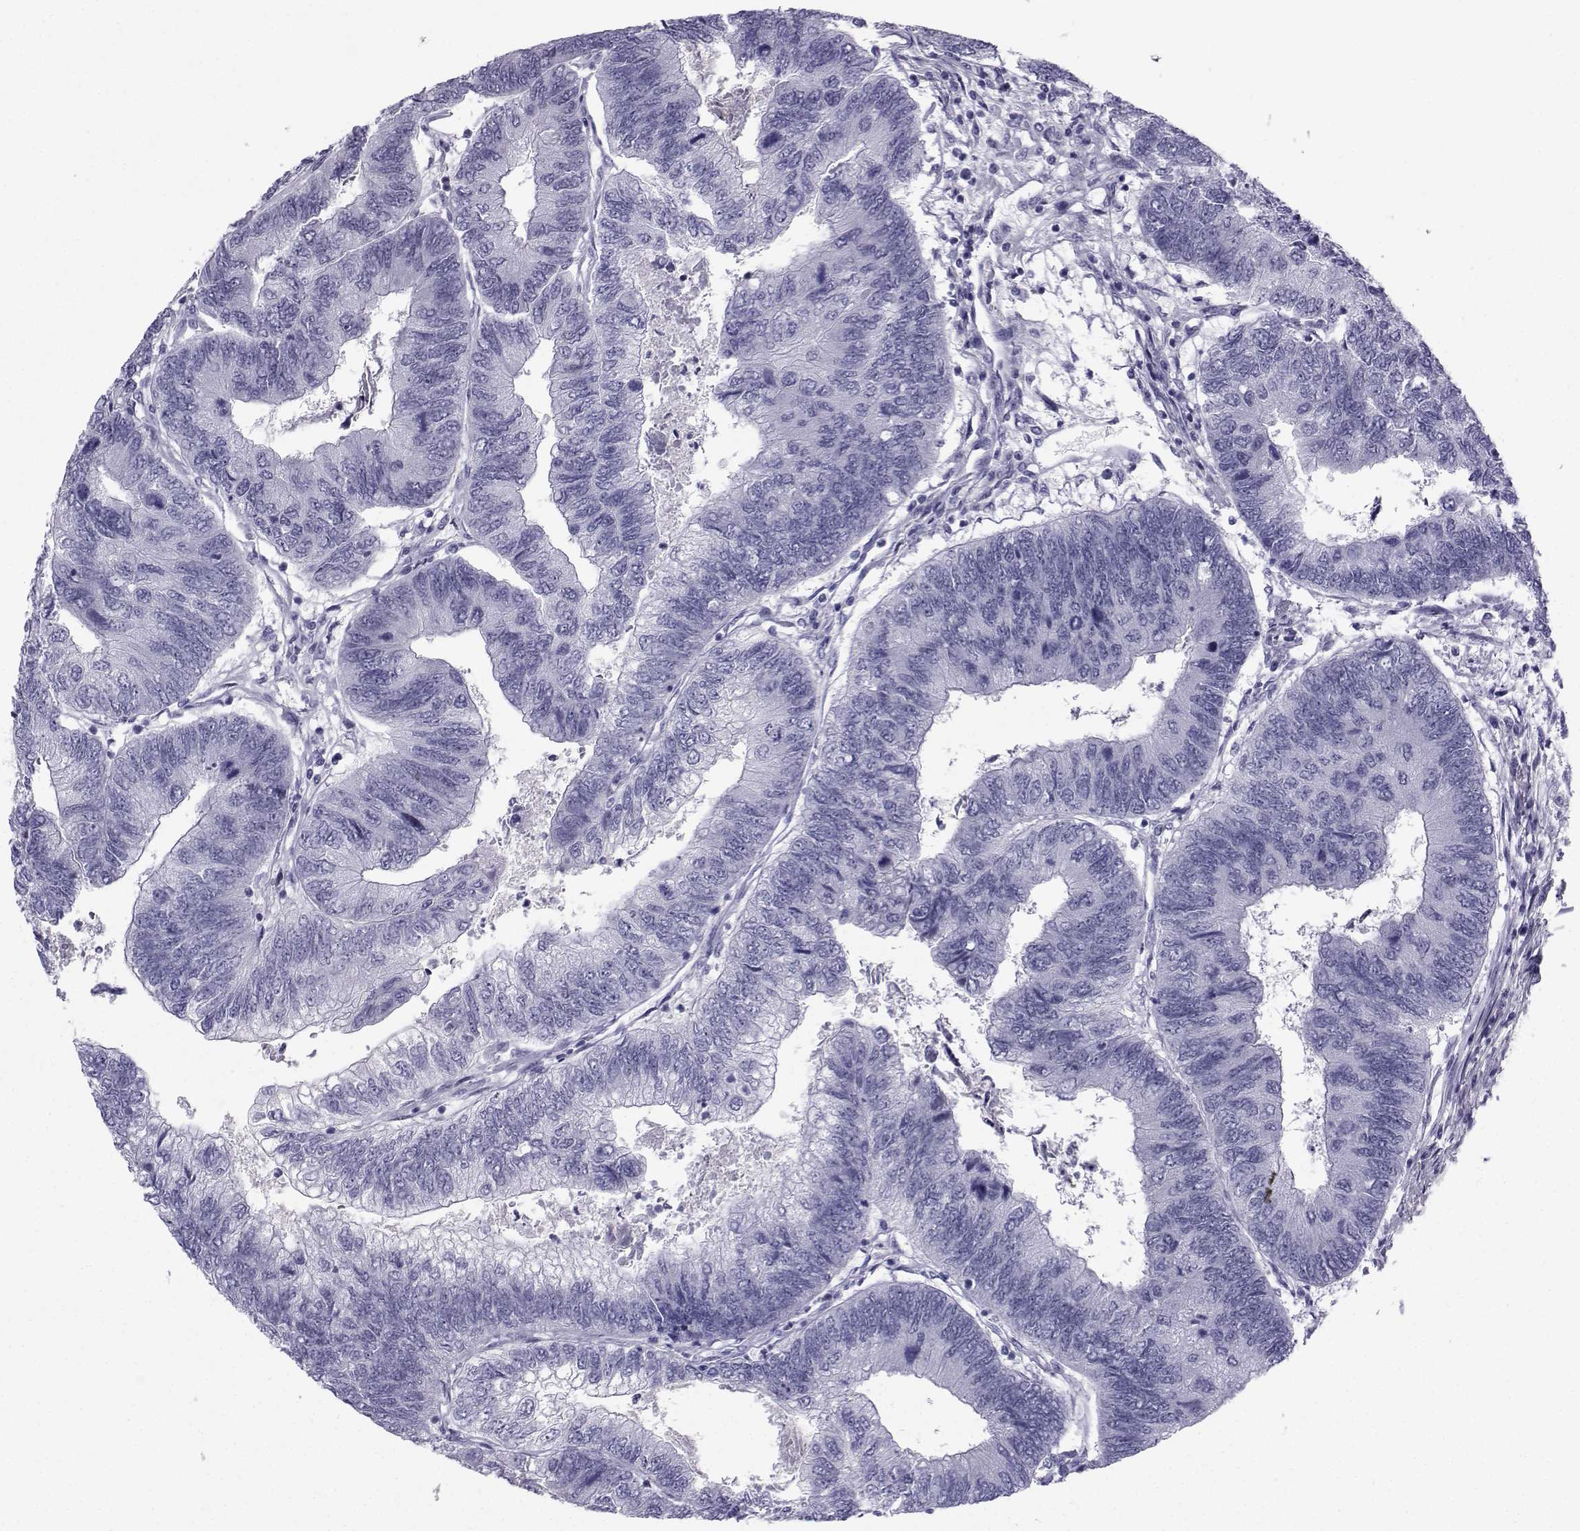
{"staining": {"intensity": "negative", "quantity": "none", "location": "none"}, "tissue": "colorectal cancer", "cell_type": "Tumor cells", "image_type": "cancer", "snomed": [{"axis": "morphology", "description": "Adenocarcinoma, NOS"}, {"axis": "topography", "description": "Colon"}], "caption": "Immunohistochemistry (IHC) photomicrograph of human adenocarcinoma (colorectal) stained for a protein (brown), which reveals no positivity in tumor cells.", "gene": "SPANXD", "patient": {"sex": "female", "age": 67}}